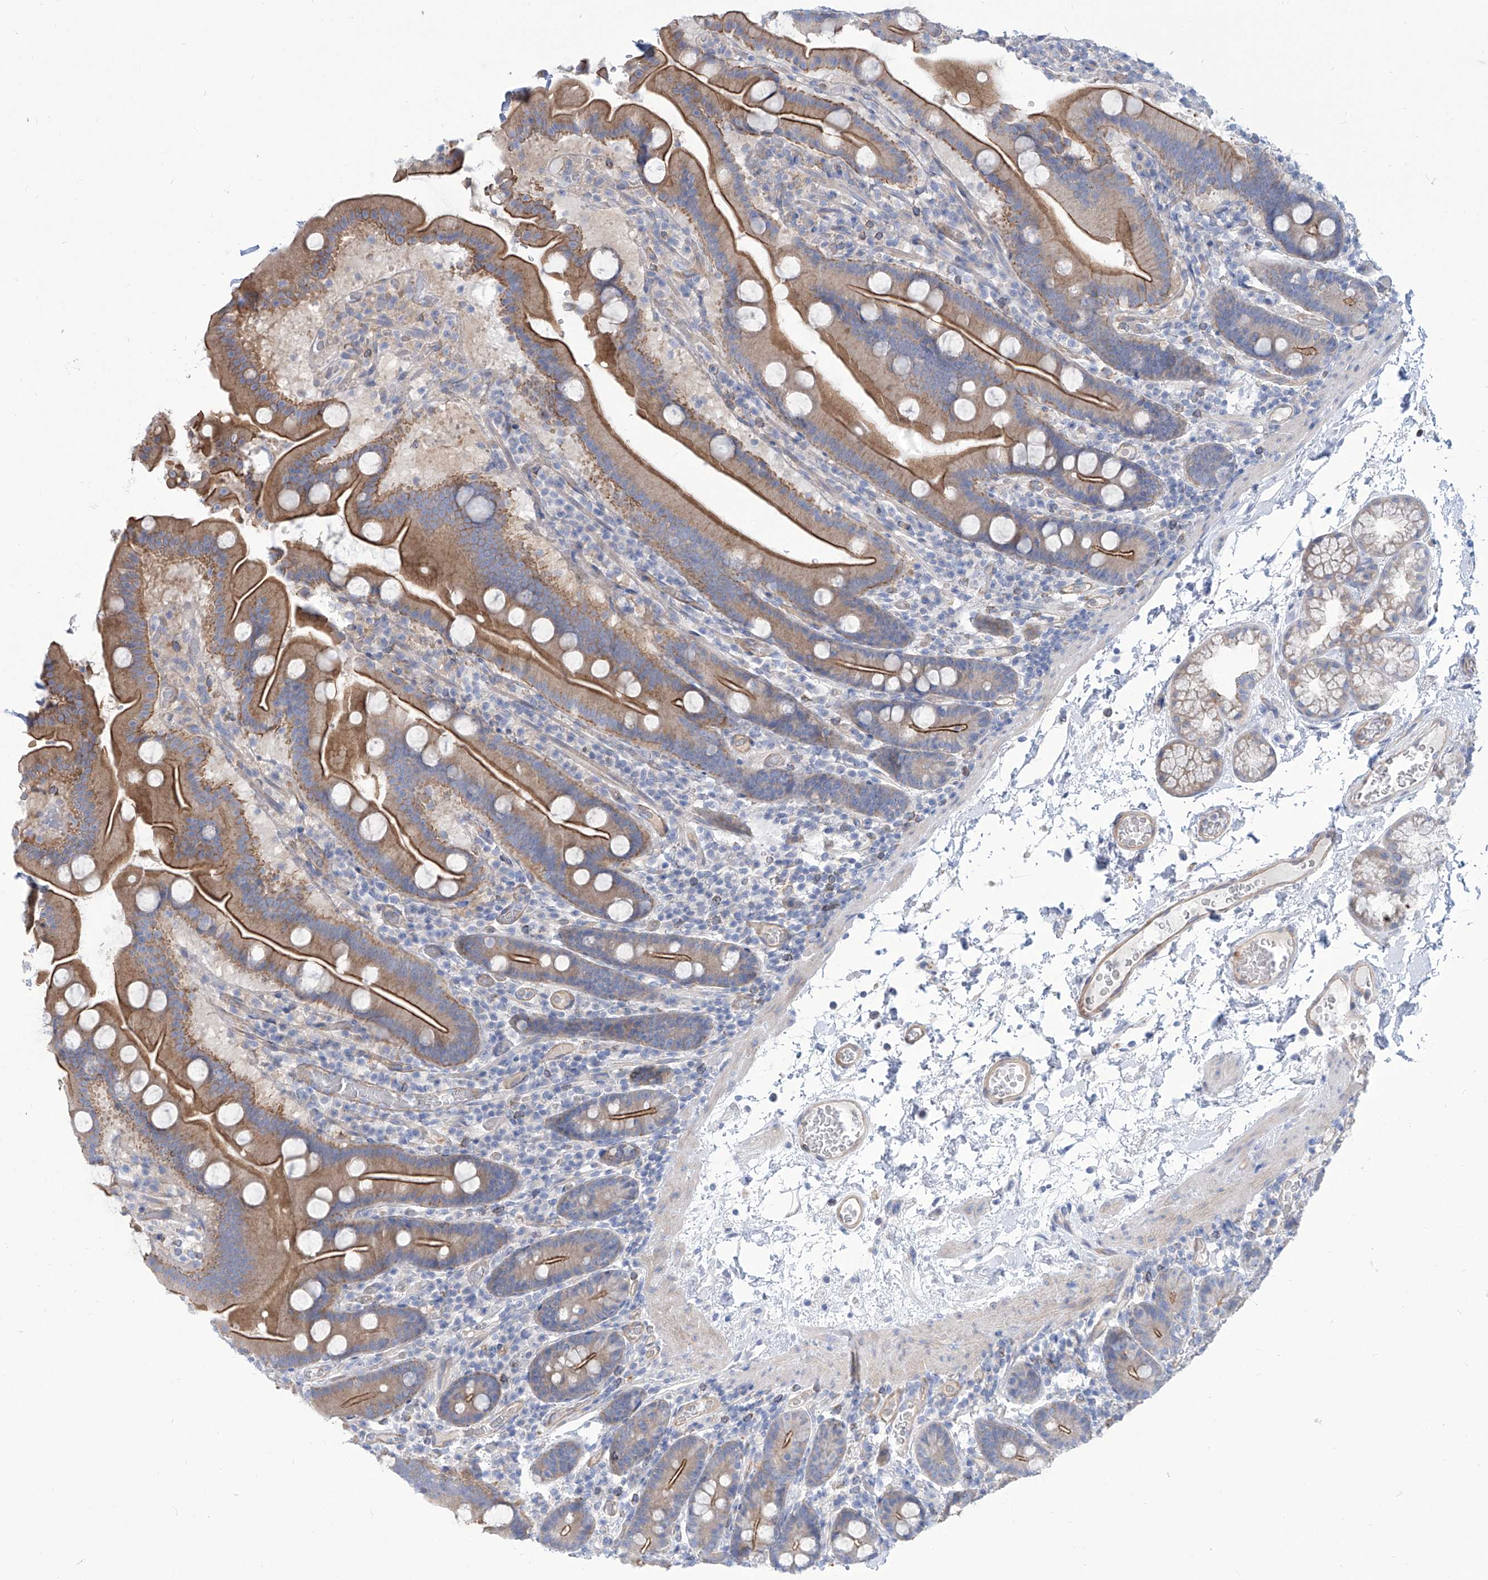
{"staining": {"intensity": "moderate", "quantity": ">75%", "location": "cytoplasmic/membranous"}, "tissue": "duodenum", "cell_type": "Glandular cells", "image_type": "normal", "snomed": [{"axis": "morphology", "description": "Normal tissue, NOS"}, {"axis": "topography", "description": "Duodenum"}], "caption": "A histopathology image of duodenum stained for a protein shows moderate cytoplasmic/membranous brown staining in glandular cells.", "gene": "TMEM209", "patient": {"sex": "male", "age": 55}}